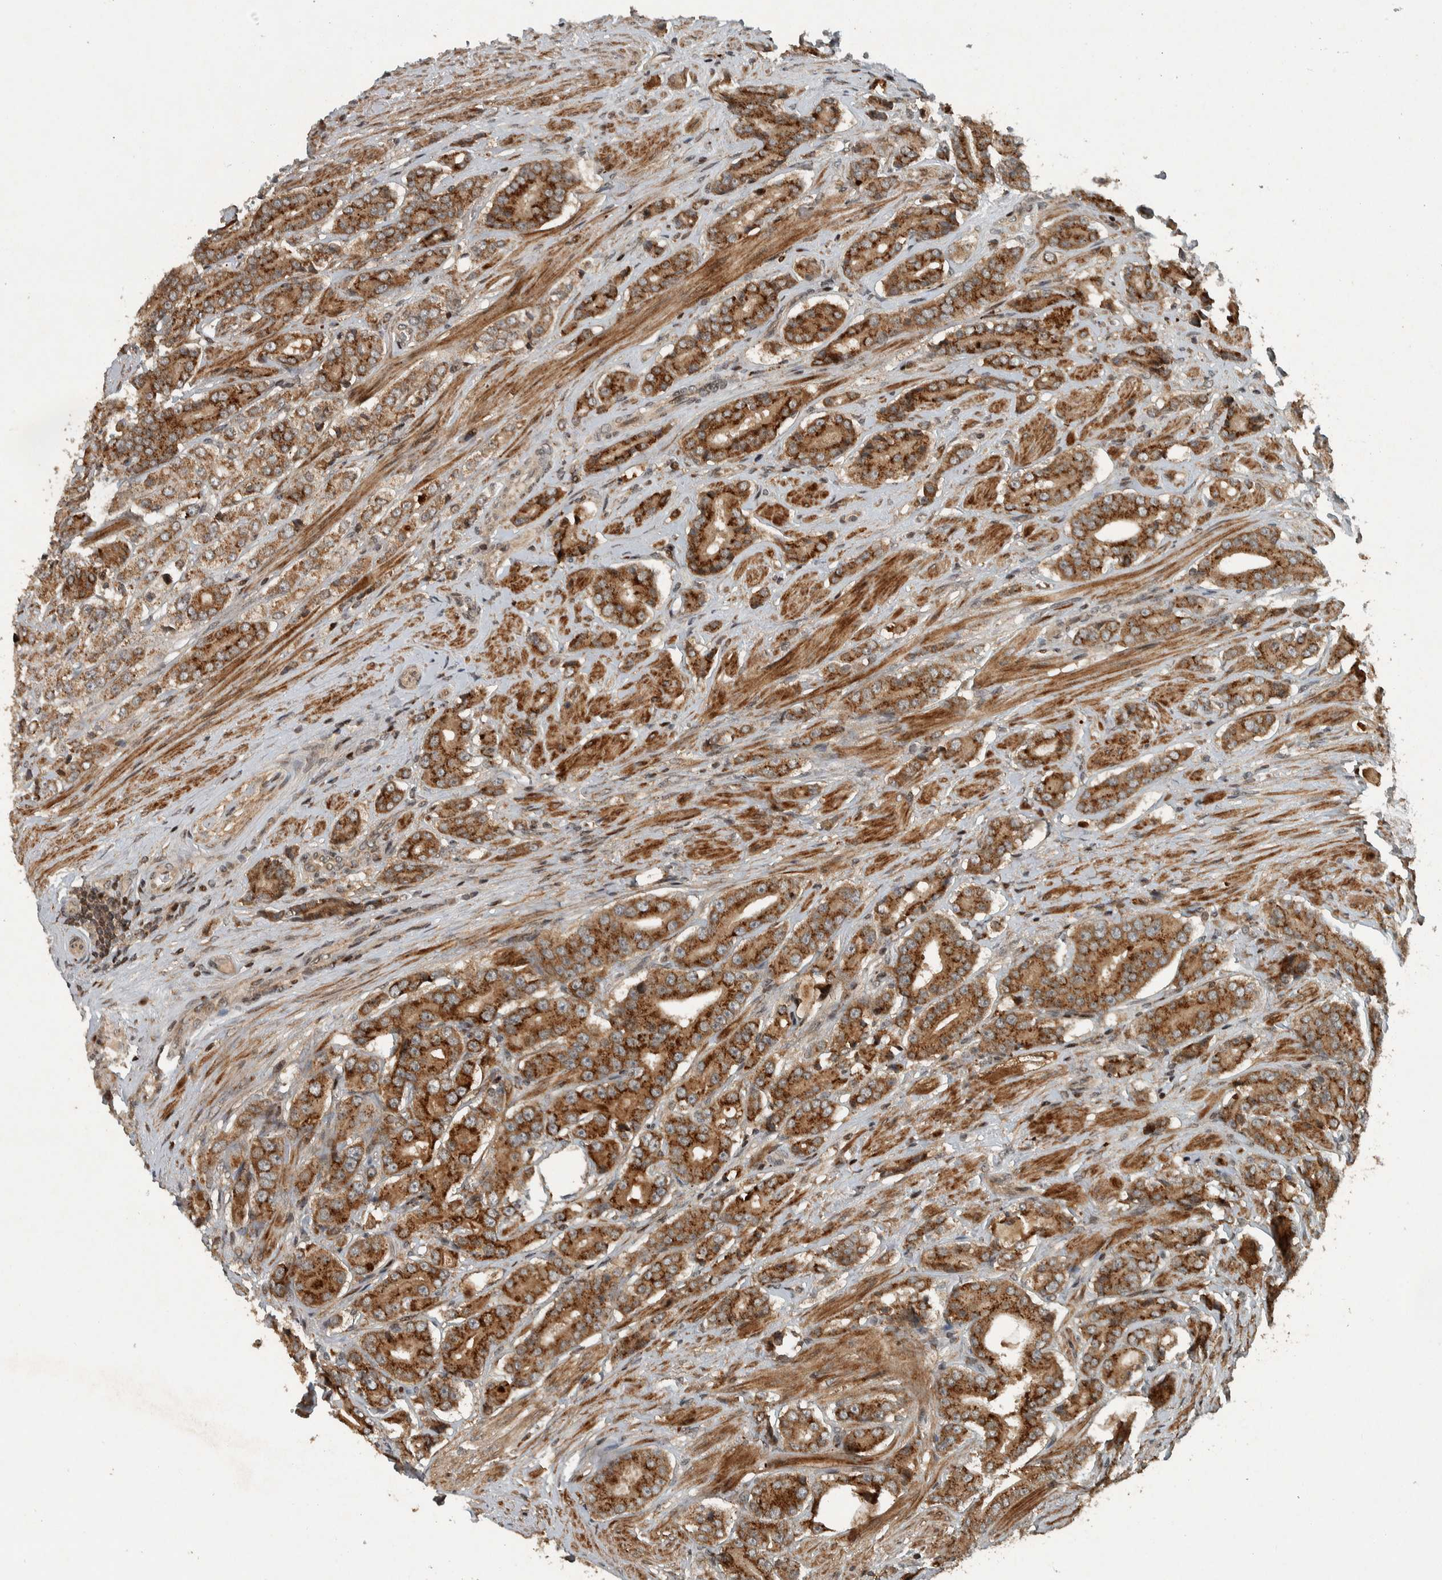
{"staining": {"intensity": "strong", "quantity": ">75%", "location": "cytoplasmic/membranous"}, "tissue": "prostate cancer", "cell_type": "Tumor cells", "image_type": "cancer", "snomed": [{"axis": "morphology", "description": "Adenocarcinoma, High grade"}, {"axis": "topography", "description": "Prostate"}], "caption": "Protein staining demonstrates strong cytoplasmic/membranous positivity in approximately >75% of tumor cells in adenocarcinoma (high-grade) (prostate). The protein is shown in brown color, while the nuclei are stained blue.", "gene": "KIFAP3", "patient": {"sex": "male", "age": 71}}